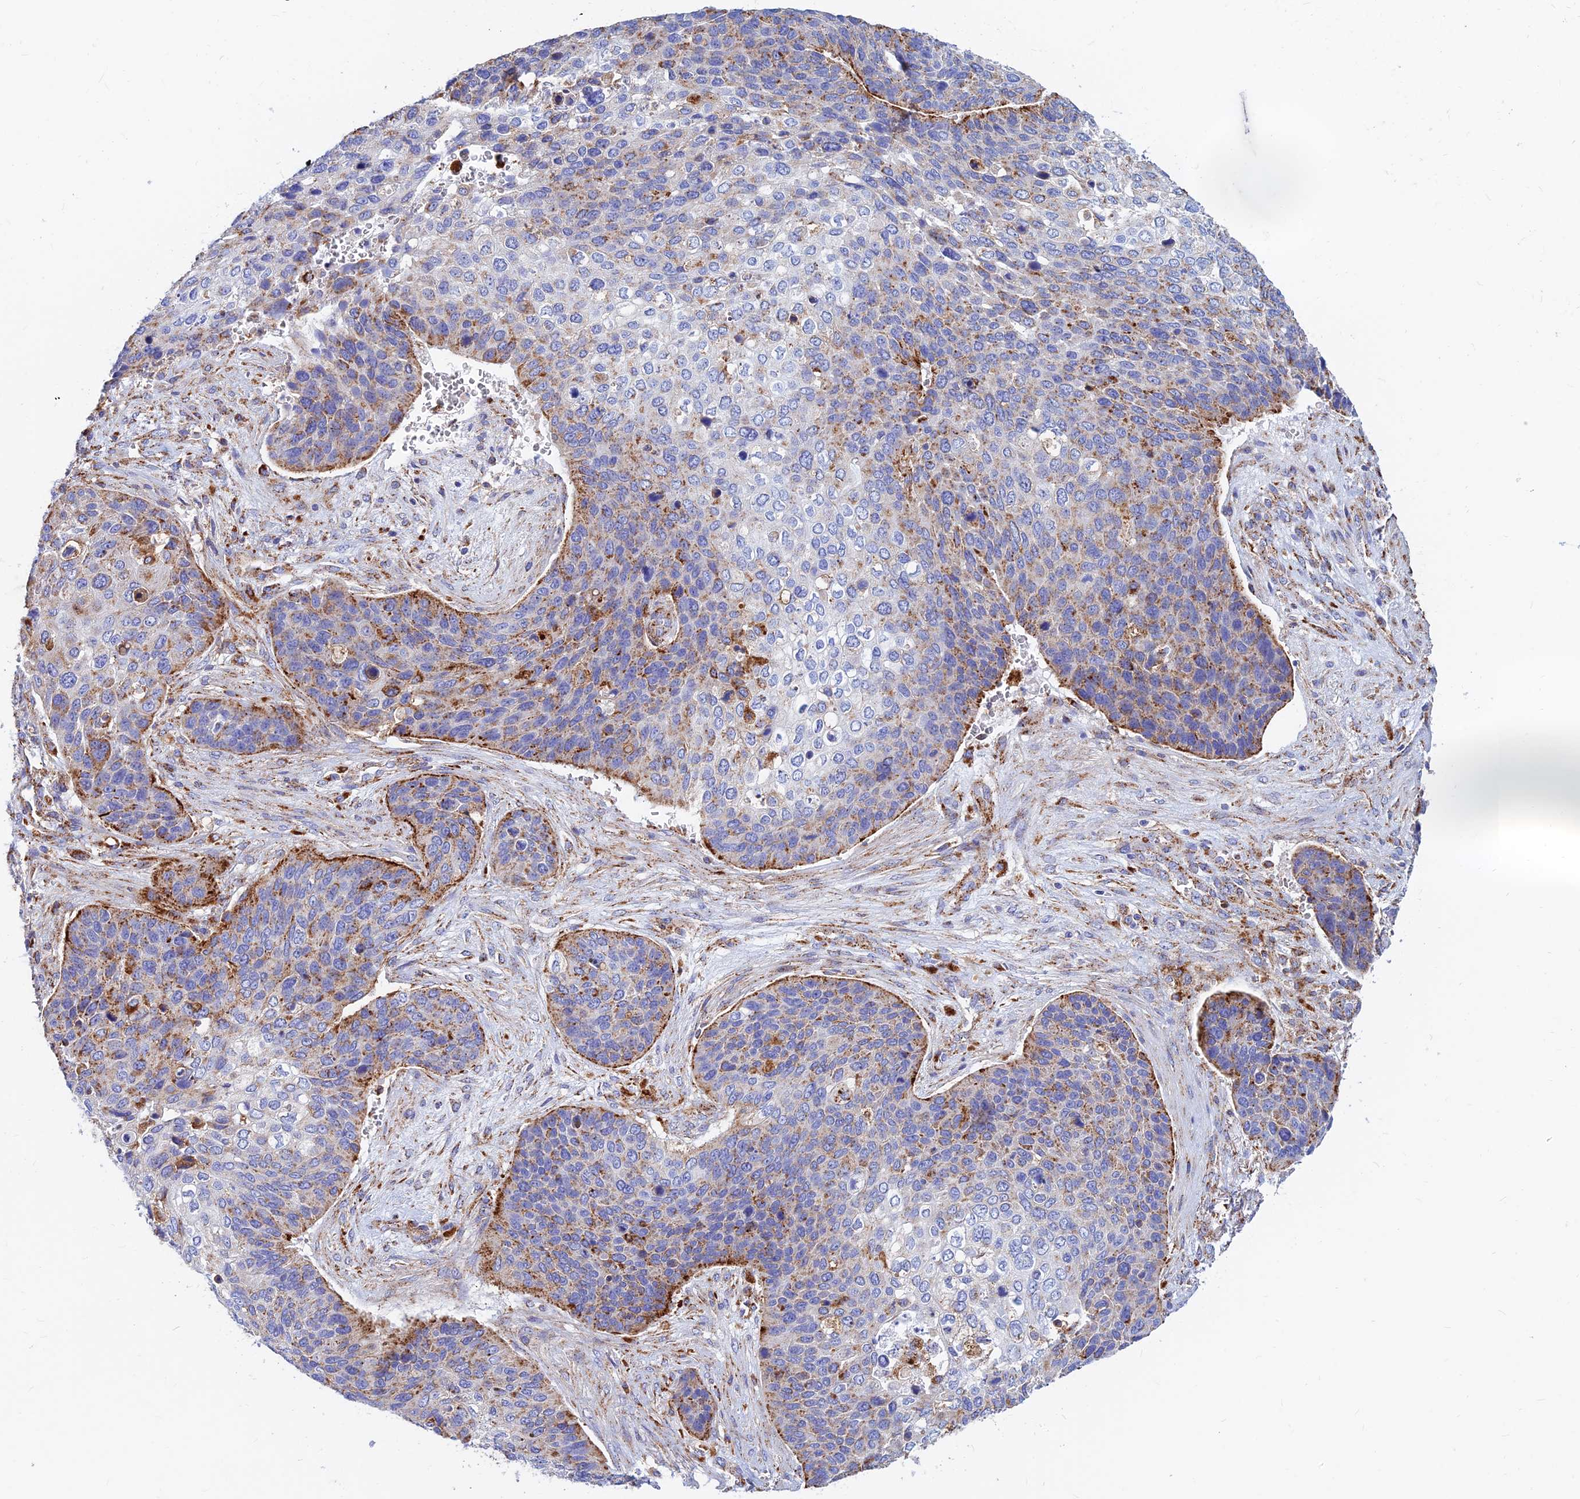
{"staining": {"intensity": "moderate", "quantity": "25%-75%", "location": "cytoplasmic/membranous"}, "tissue": "skin cancer", "cell_type": "Tumor cells", "image_type": "cancer", "snomed": [{"axis": "morphology", "description": "Basal cell carcinoma"}, {"axis": "topography", "description": "Skin"}], "caption": "Immunohistochemical staining of human skin basal cell carcinoma shows medium levels of moderate cytoplasmic/membranous expression in about 25%-75% of tumor cells.", "gene": "SPNS1", "patient": {"sex": "female", "age": 74}}